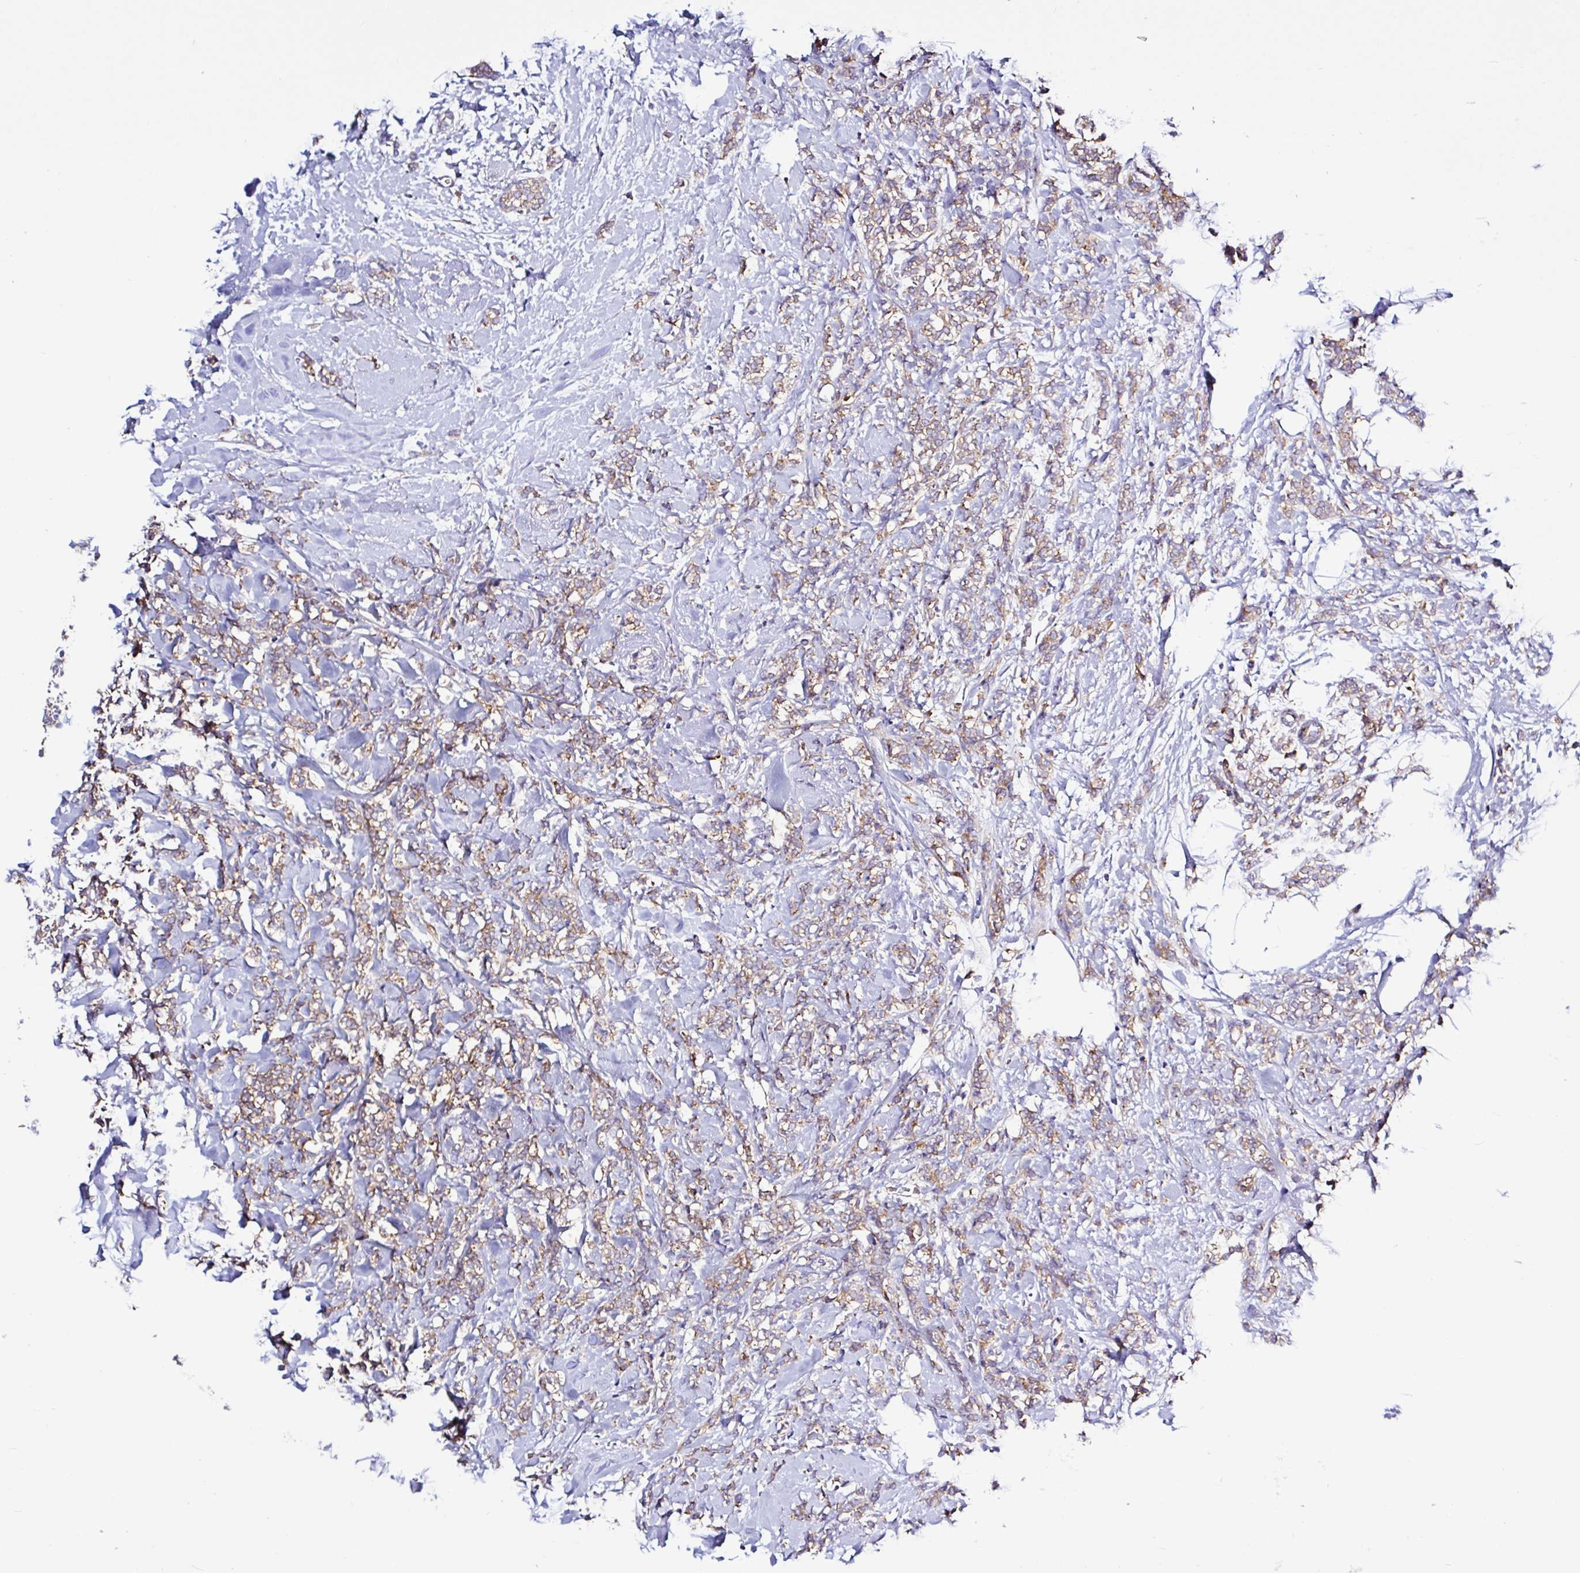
{"staining": {"intensity": "moderate", "quantity": ">75%", "location": "cytoplasmic/membranous"}, "tissue": "breast cancer", "cell_type": "Tumor cells", "image_type": "cancer", "snomed": [{"axis": "morphology", "description": "Lobular carcinoma"}, {"axis": "topography", "description": "Breast"}], "caption": "The photomicrograph shows a brown stain indicating the presence of a protein in the cytoplasmic/membranous of tumor cells in lobular carcinoma (breast). Using DAB (3,3'-diaminobenzidine) (brown) and hematoxylin (blue) stains, captured at high magnification using brightfield microscopy.", "gene": "LARS1", "patient": {"sex": "female", "age": 59}}